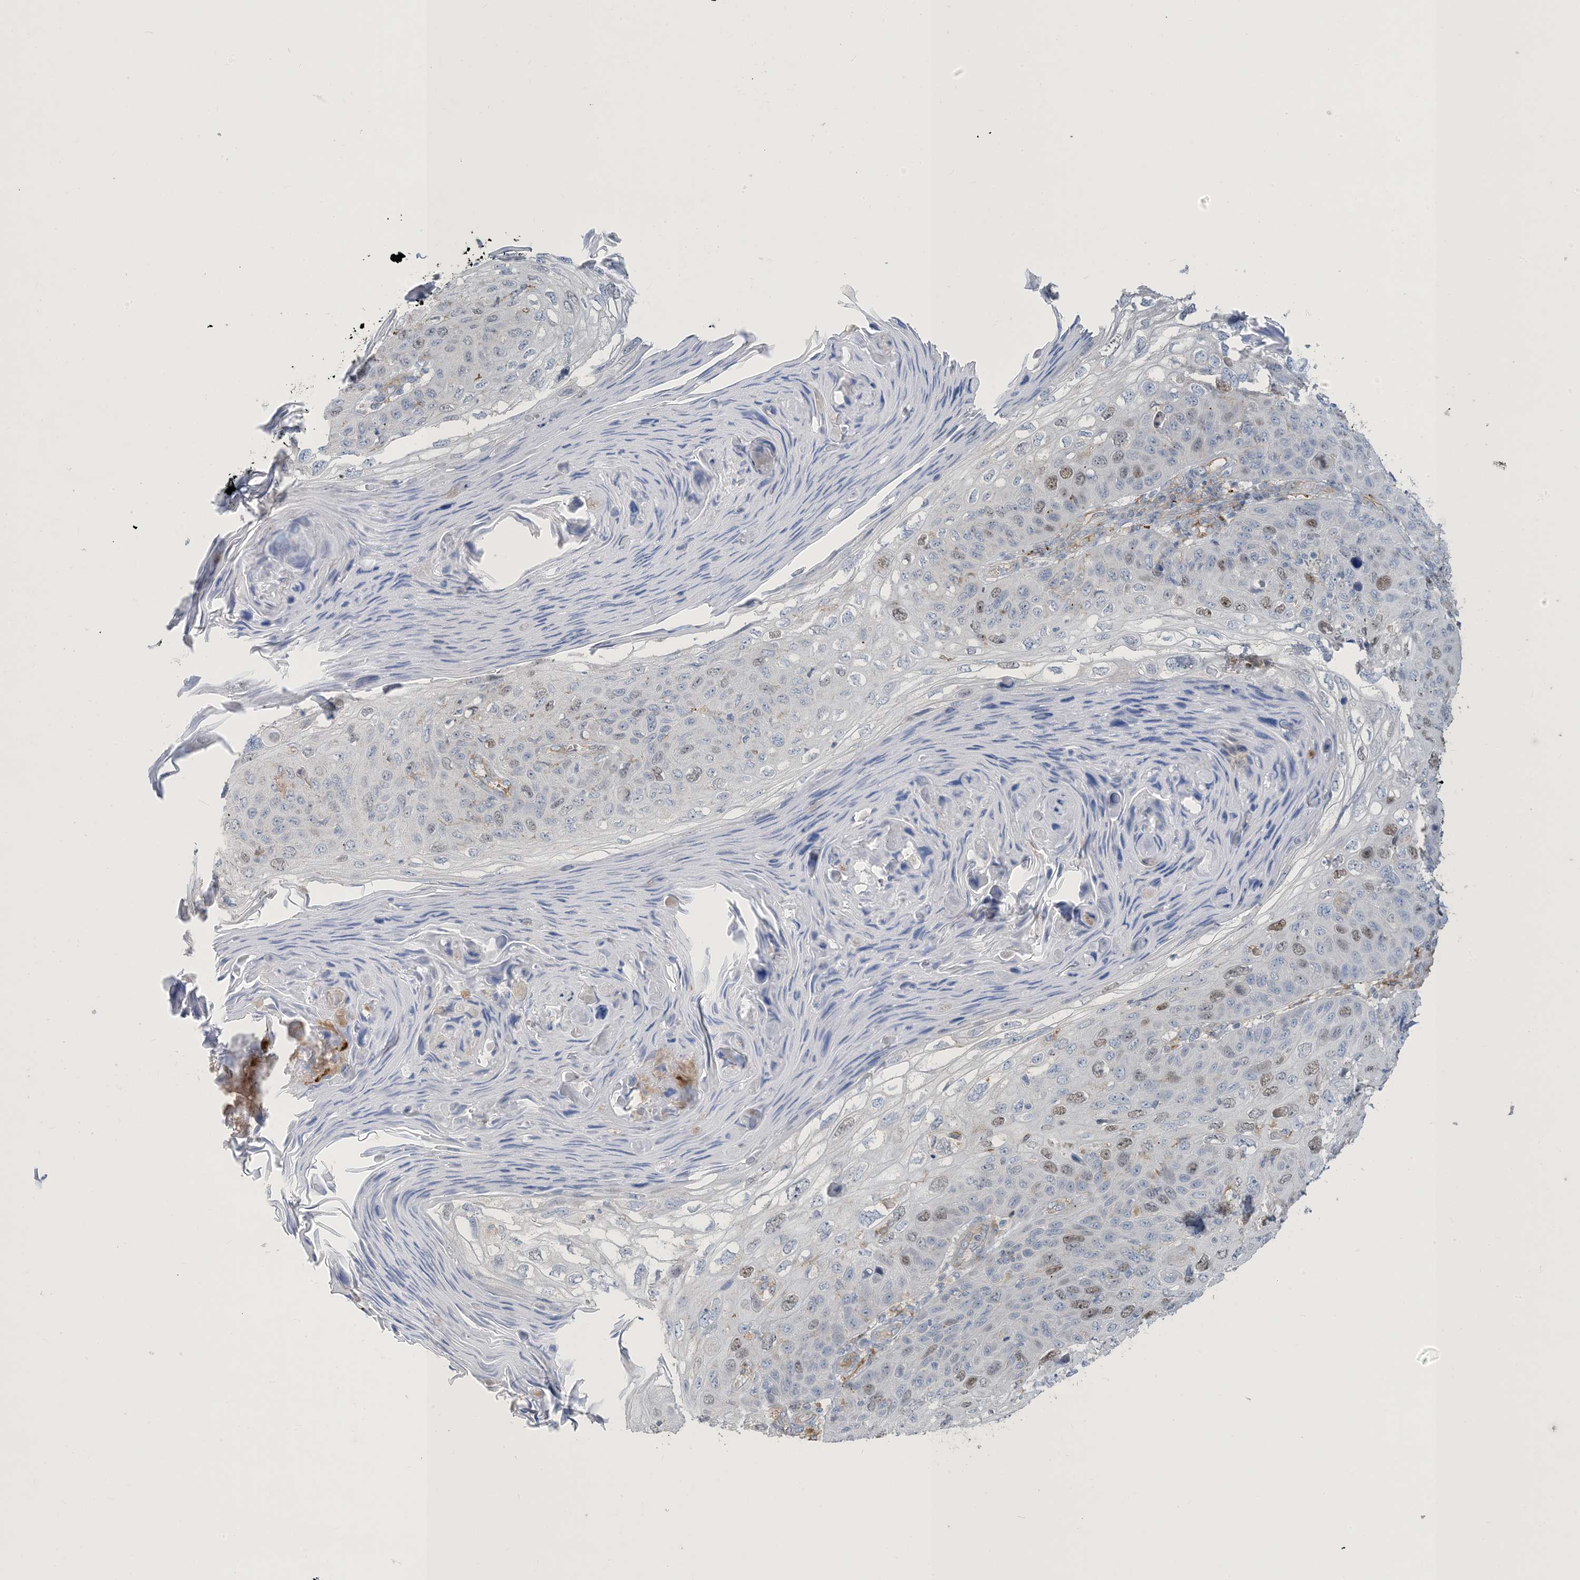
{"staining": {"intensity": "moderate", "quantity": "<25%", "location": "nuclear"}, "tissue": "skin cancer", "cell_type": "Tumor cells", "image_type": "cancer", "snomed": [{"axis": "morphology", "description": "Squamous cell carcinoma, NOS"}, {"axis": "topography", "description": "Skin"}], "caption": "Skin cancer (squamous cell carcinoma) stained for a protein exhibits moderate nuclear positivity in tumor cells. The protein of interest is stained brown, and the nuclei are stained in blue (DAB IHC with brightfield microscopy, high magnification).", "gene": "PEAR1", "patient": {"sex": "female", "age": 90}}